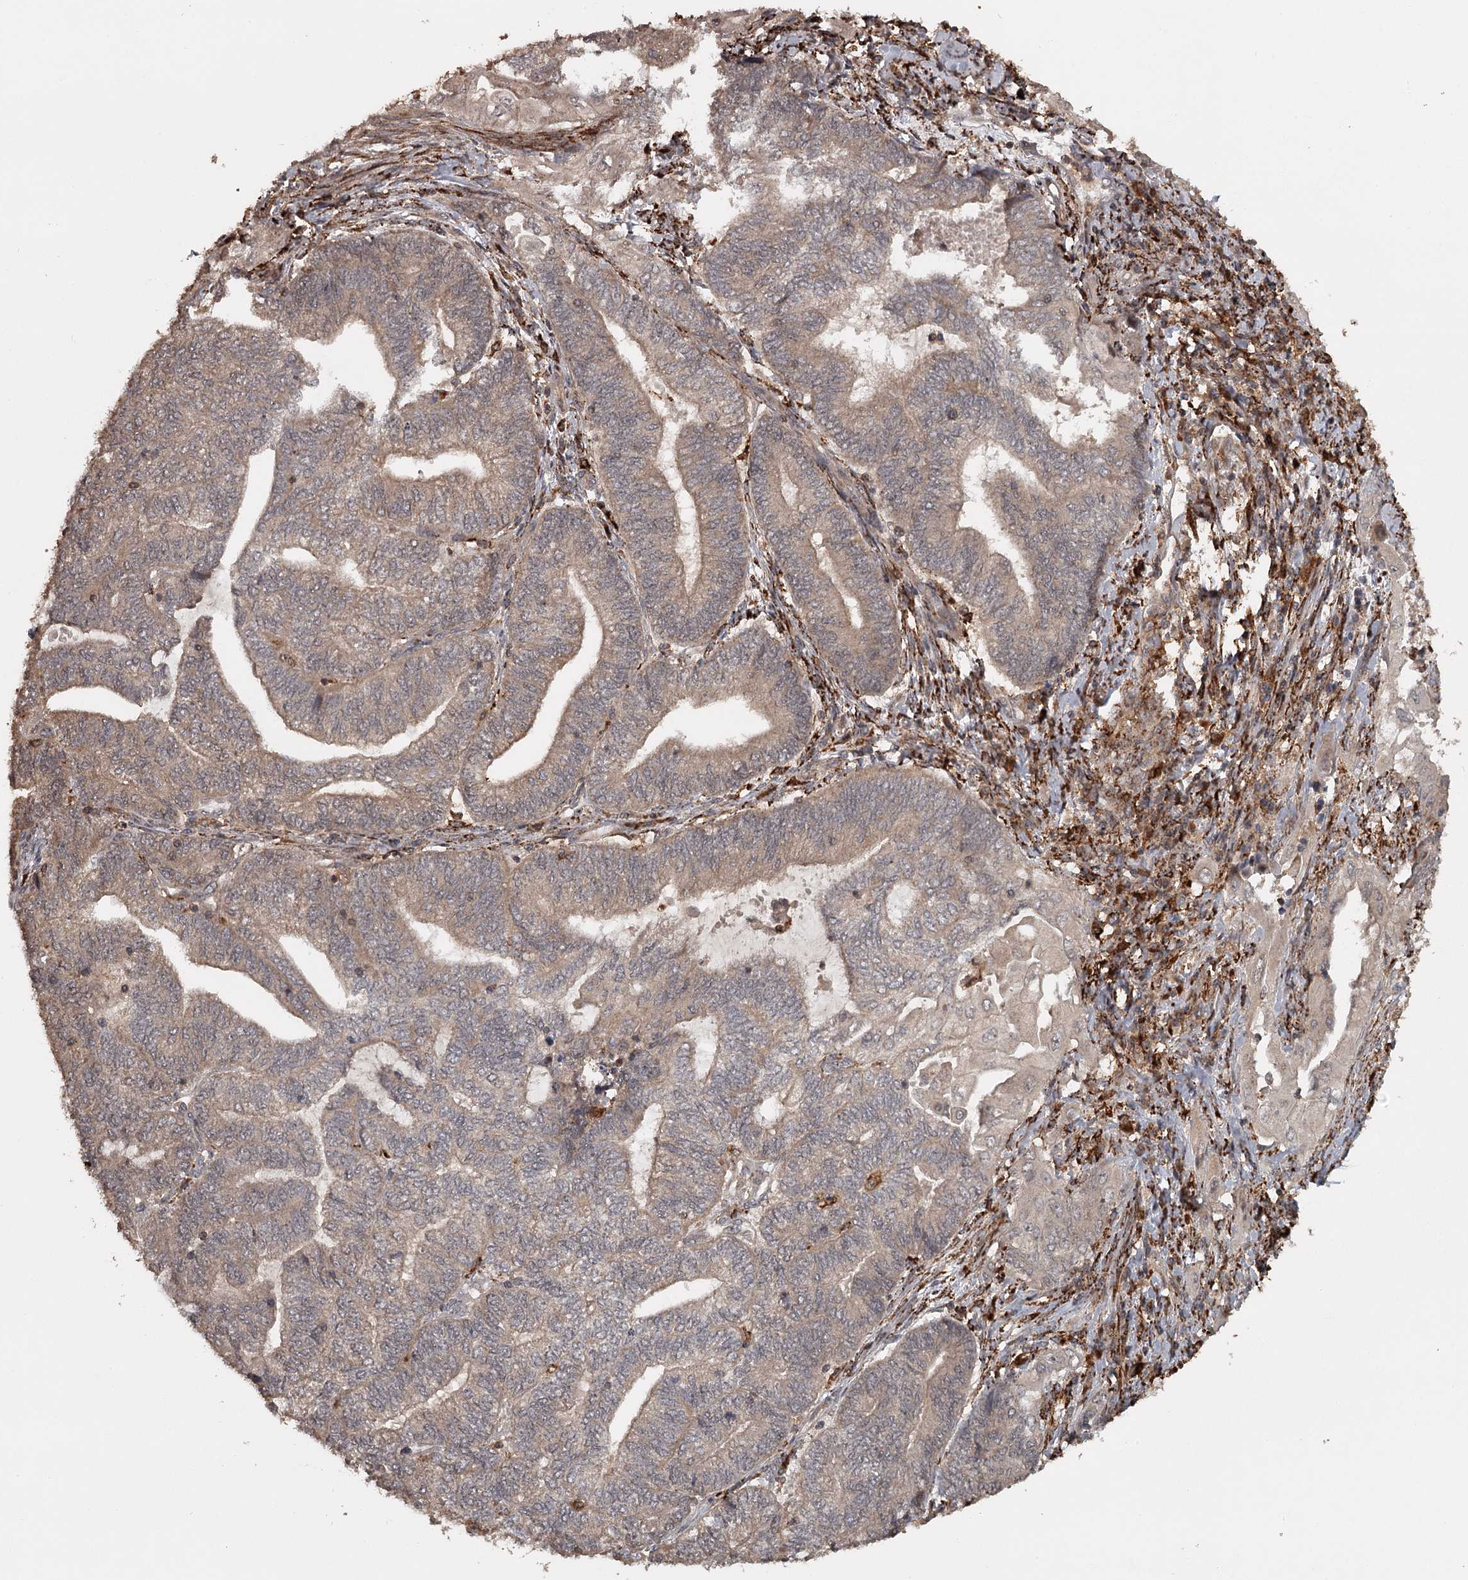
{"staining": {"intensity": "moderate", "quantity": "25%-75%", "location": "cytoplasmic/membranous"}, "tissue": "endometrial cancer", "cell_type": "Tumor cells", "image_type": "cancer", "snomed": [{"axis": "morphology", "description": "Adenocarcinoma, NOS"}, {"axis": "topography", "description": "Uterus"}, {"axis": "topography", "description": "Endometrium"}], "caption": "Tumor cells exhibit medium levels of moderate cytoplasmic/membranous positivity in approximately 25%-75% of cells in endometrial cancer. (brown staining indicates protein expression, while blue staining denotes nuclei).", "gene": "FAXC", "patient": {"sex": "female", "age": 70}}